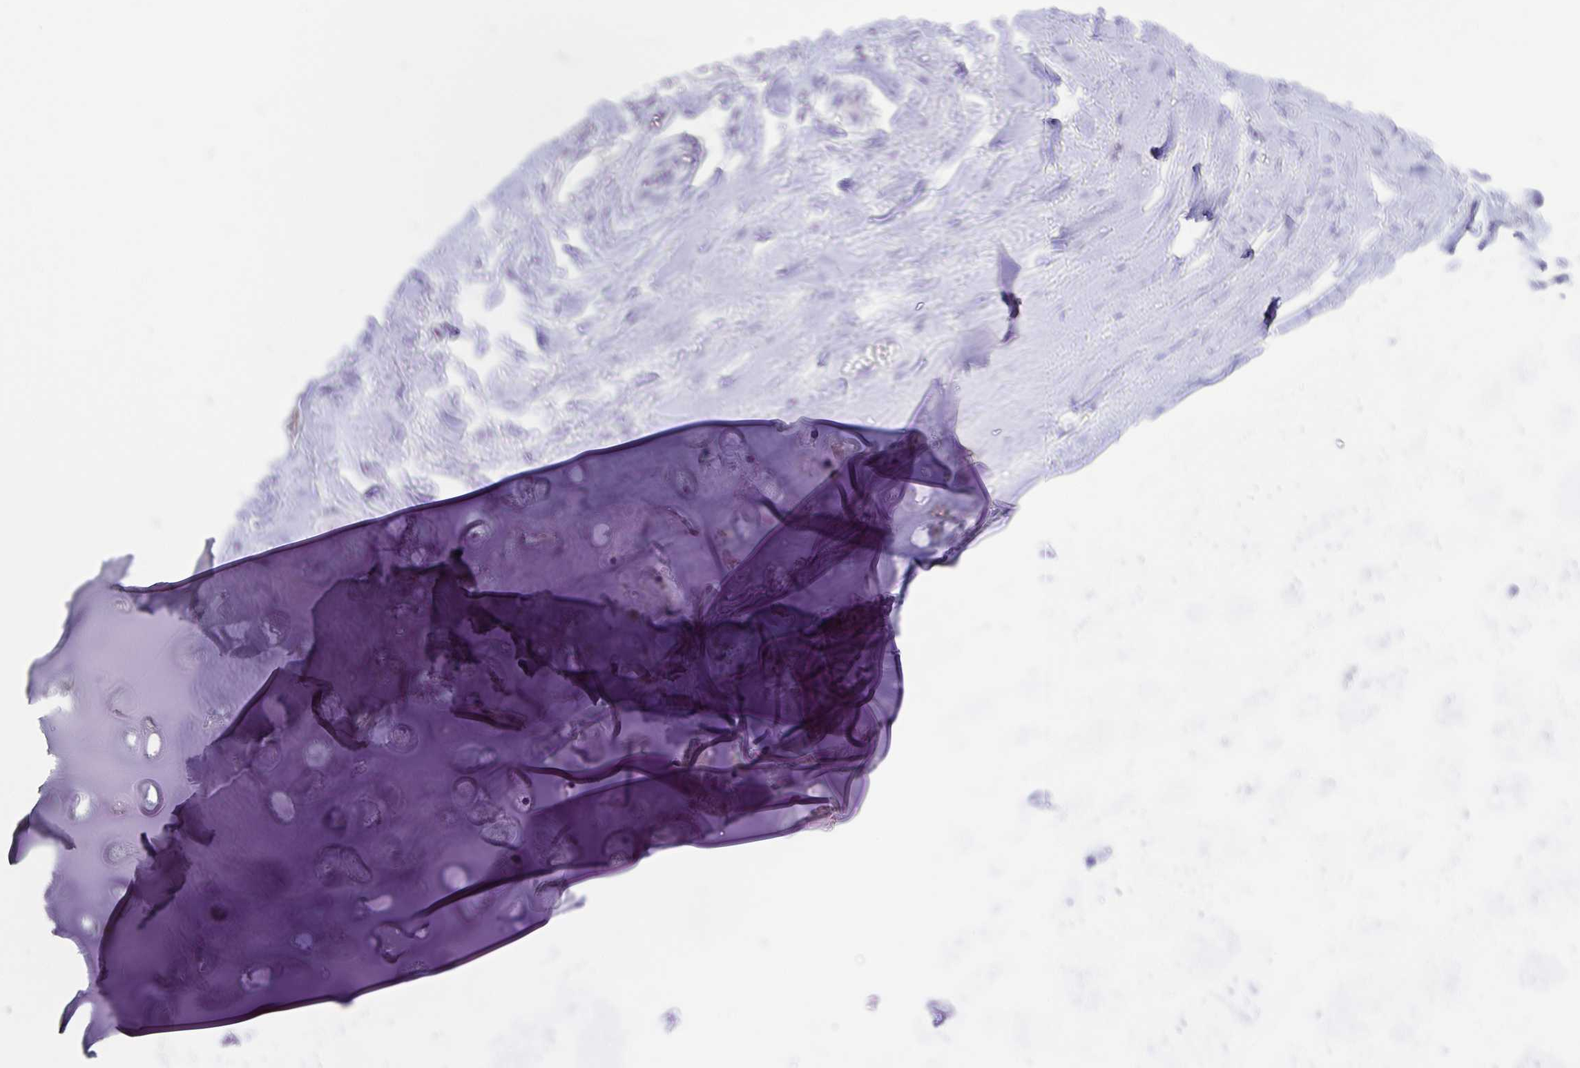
{"staining": {"intensity": "negative", "quantity": "none", "location": "none"}, "tissue": "adipose tissue", "cell_type": "Adipocytes", "image_type": "normal", "snomed": [{"axis": "morphology", "description": "Normal tissue, NOS"}, {"axis": "topography", "description": "Cartilage tissue"}, {"axis": "topography", "description": "Nasopharynx"}, {"axis": "topography", "description": "Thyroid gland"}], "caption": "Immunohistochemical staining of normal human adipose tissue displays no significant staining in adipocytes.", "gene": "AQP6", "patient": {"sex": "male", "age": 63}}